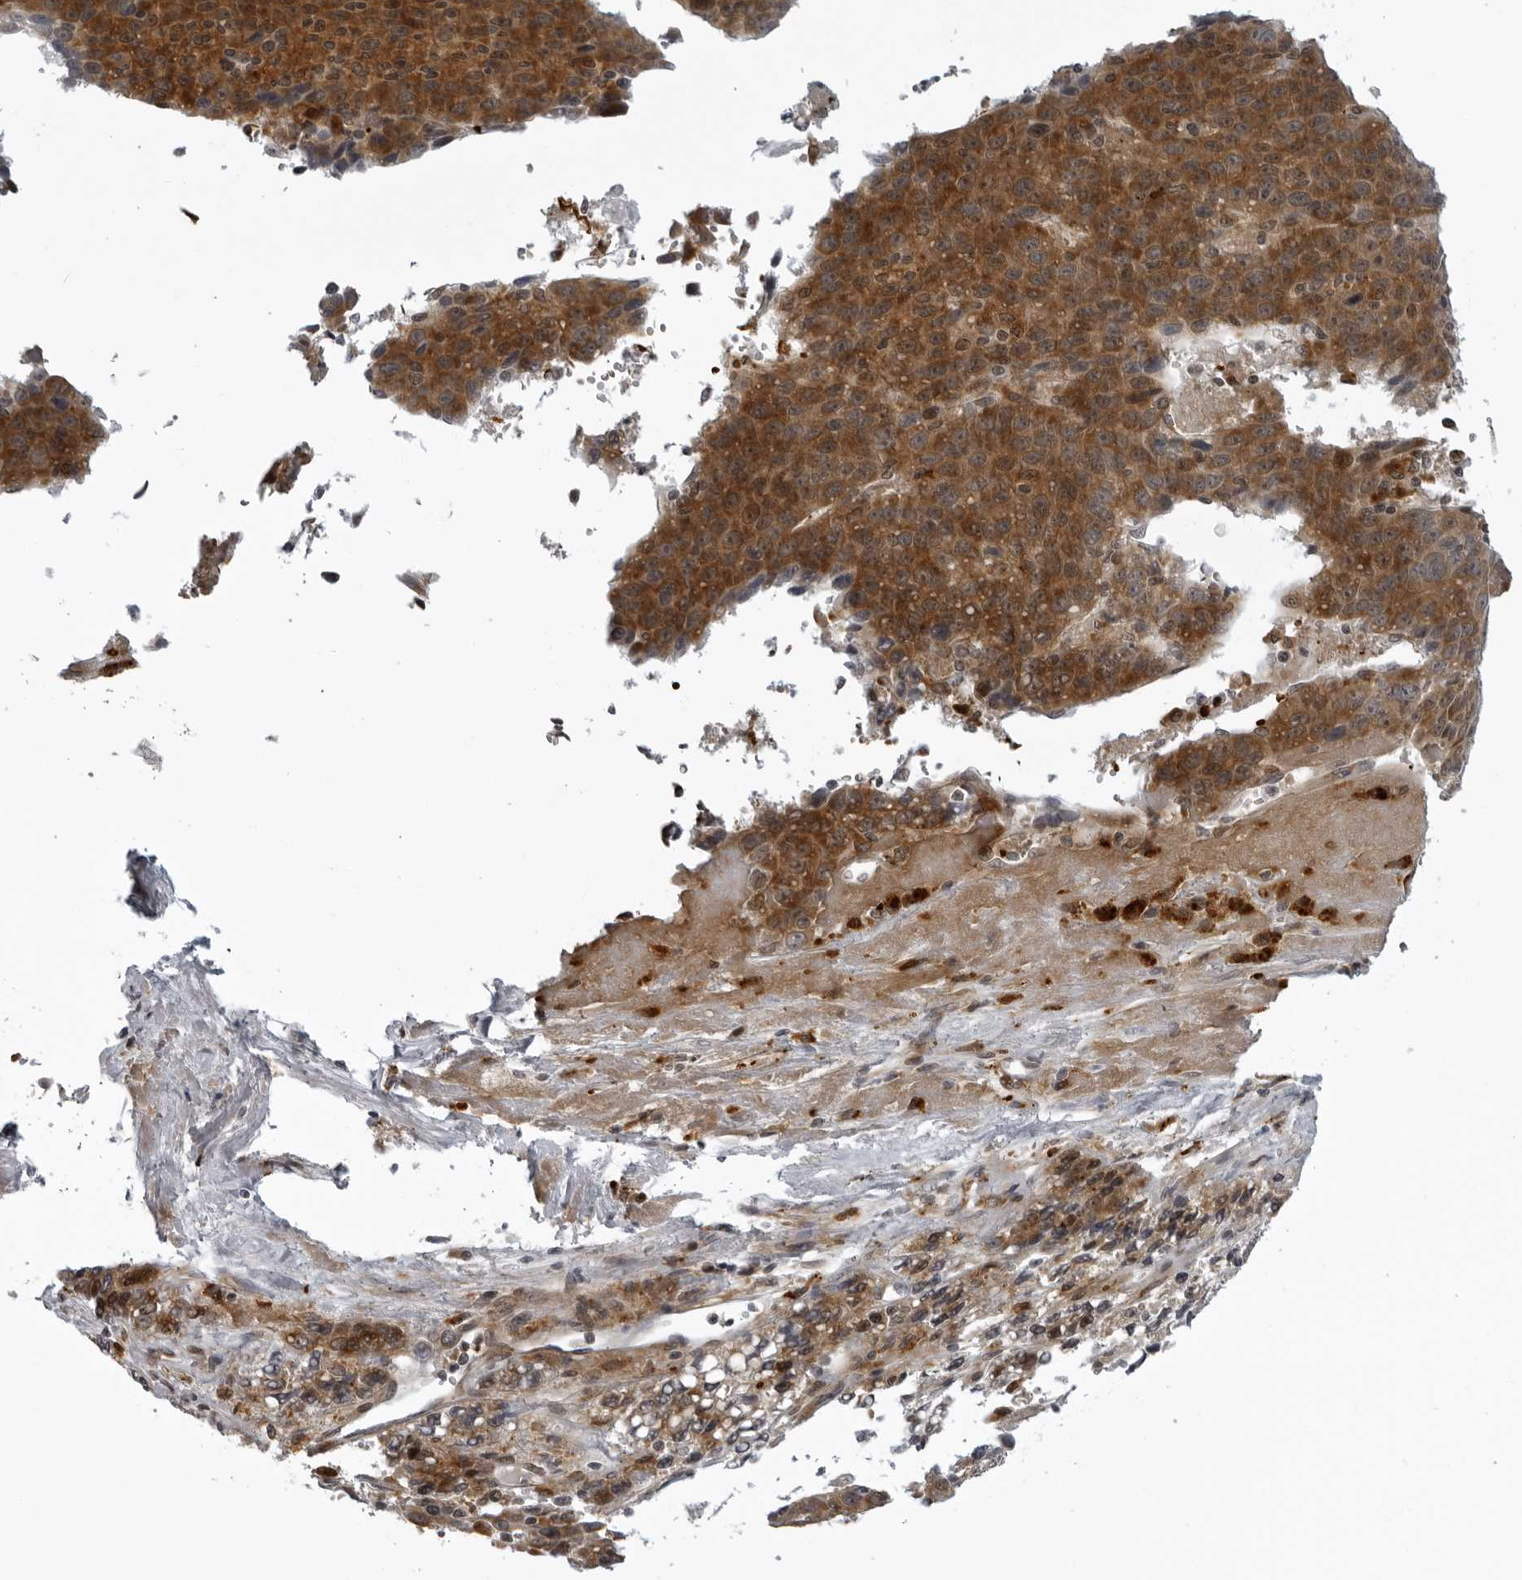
{"staining": {"intensity": "strong", "quantity": ">75%", "location": "cytoplasmic/membranous"}, "tissue": "liver cancer", "cell_type": "Tumor cells", "image_type": "cancer", "snomed": [{"axis": "morphology", "description": "Carcinoma, Hepatocellular, NOS"}, {"axis": "topography", "description": "Liver"}], "caption": "The photomicrograph exhibits a brown stain indicating the presence of a protein in the cytoplasmic/membranous of tumor cells in hepatocellular carcinoma (liver). (brown staining indicates protein expression, while blue staining denotes nuclei).", "gene": "THOP1", "patient": {"sex": "female", "age": 53}}